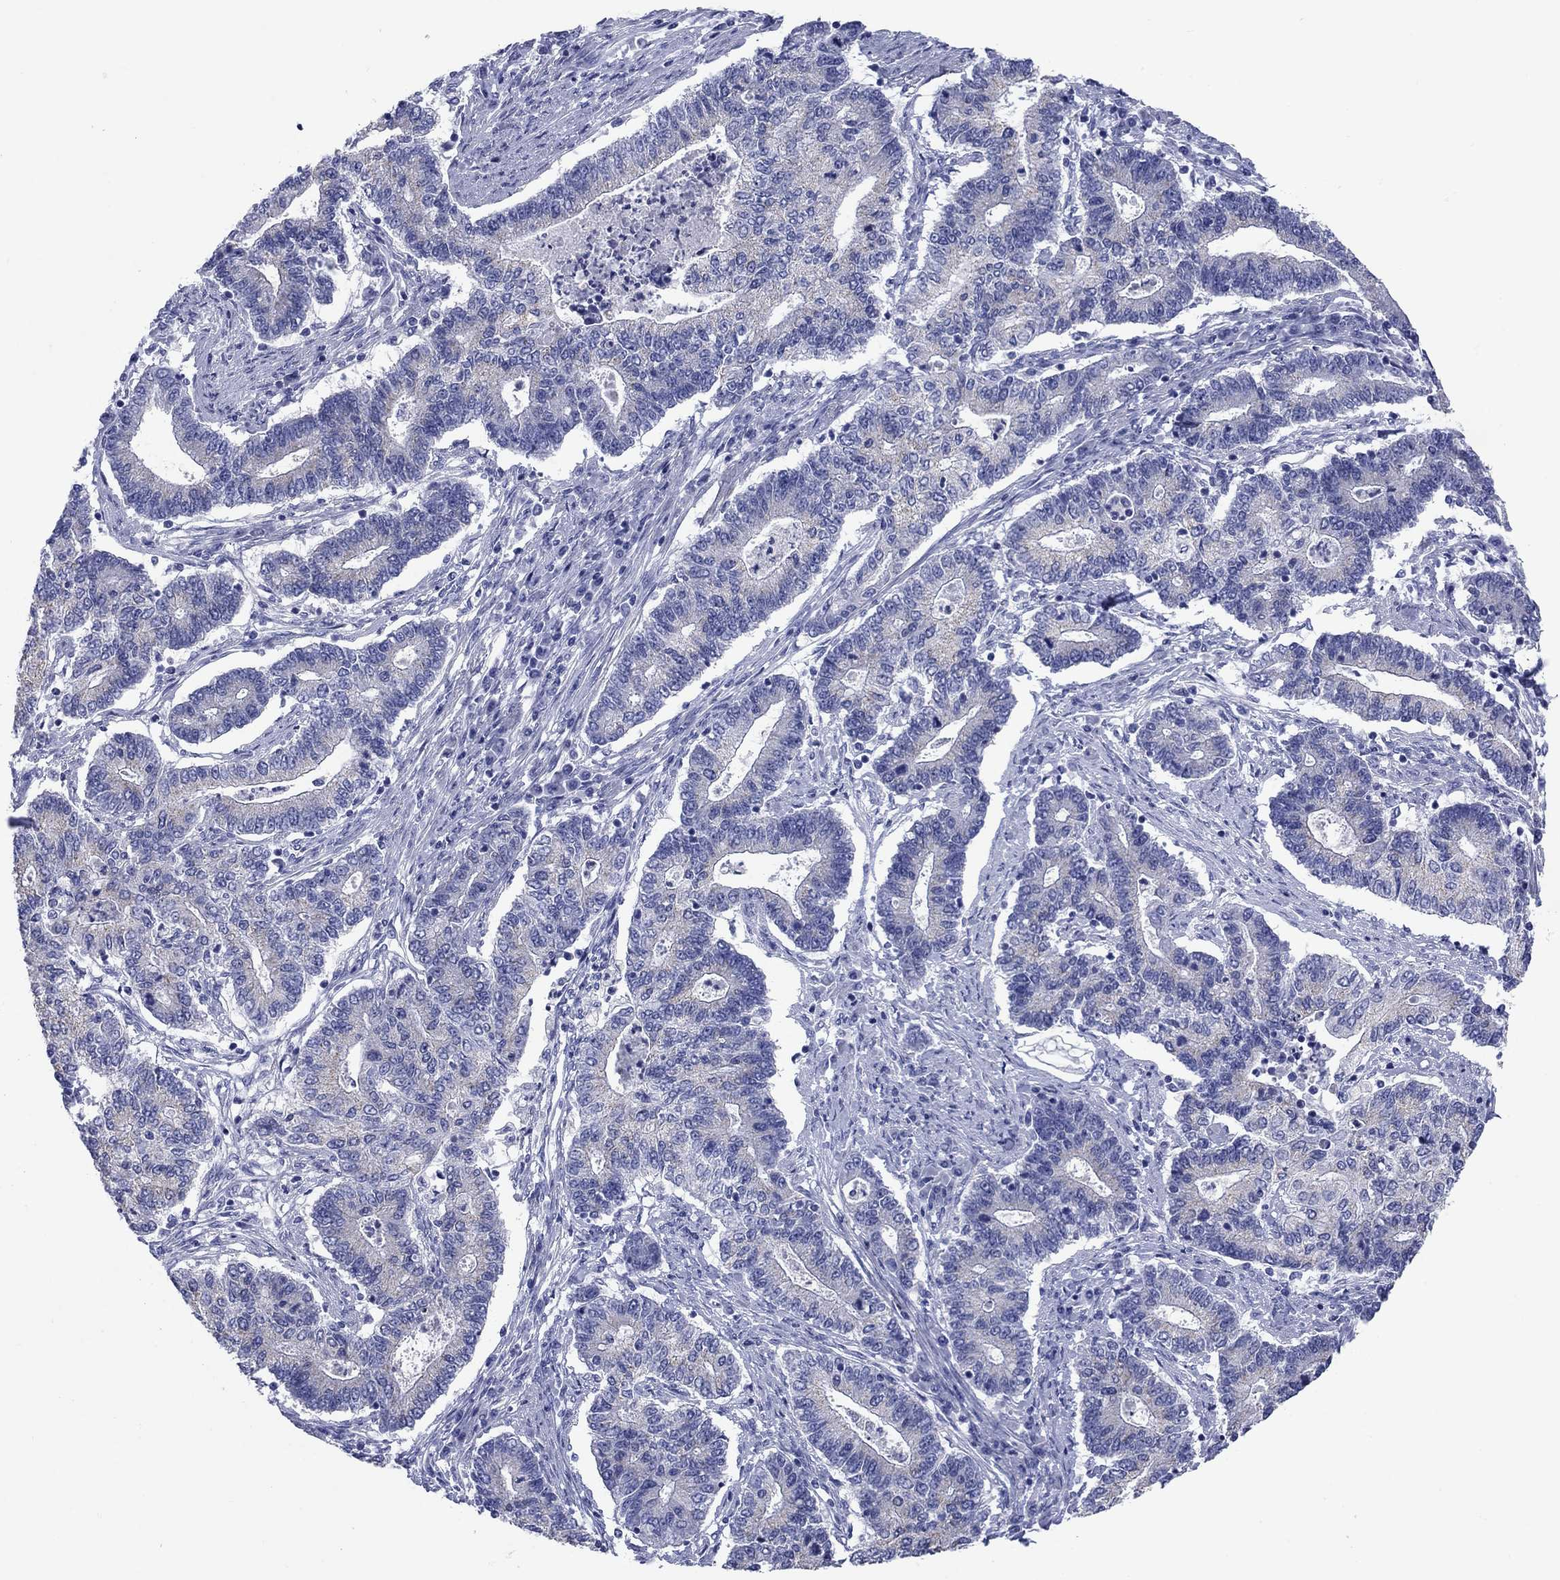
{"staining": {"intensity": "negative", "quantity": "none", "location": "none"}, "tissue": "endometrial cancer", "cell_type": "Tumor cells", "image_type": "cancer", "snomed": [{"axis": "morphology", "description": "Adenocarcinoma, NOS"}, {"axis": "topography", "description": "Uterus"}, {"axis": "topography", "description": "Endometrium"}], "caption": "Immunohistochemistry photomicrograph of human endometrial adenocarcinoma stained for a protein (brown), which demonstrates no expression in tumor cells. The staining is performed using DAB (3,3'-diaminobenzidine) brown chromogen with nuclei counter-stained in using hematoxylin.", "gene": "PRKCG", "patient": {"sex": "female", "age": 54}}